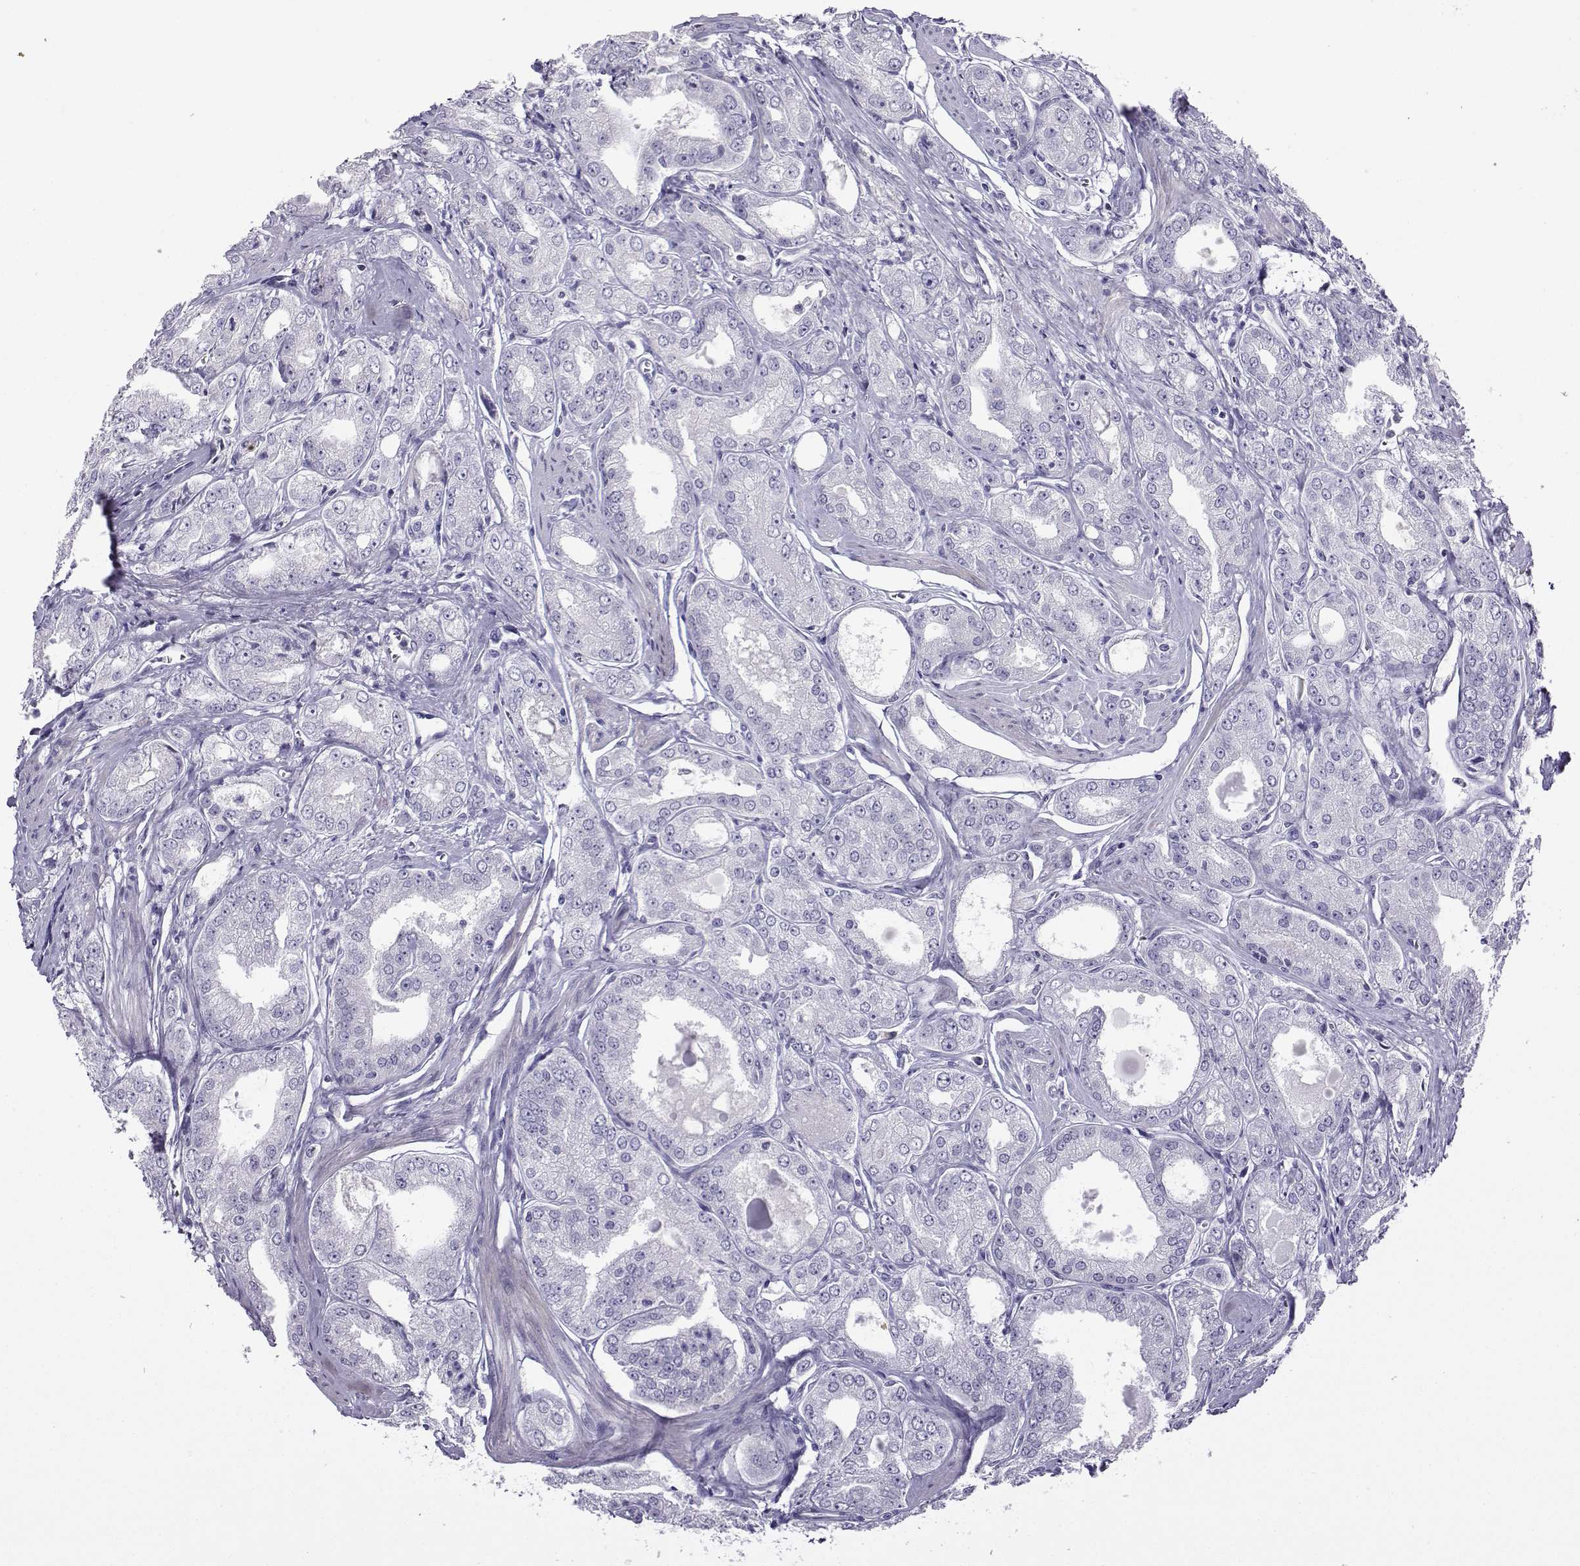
{"staining": {"intensity": "negative", "quantity": "none", "location": "none"}, "tissue": "prostate cancer", "cell_type": "Tumor cells", "image_type": "cancer", "snomed": [{"axis": "morphology", "description": "Adenocarcinoma, NOS"}, {"axis": "morphology", "description": "Adenocarcinoma, High grade"}, {"axis": "topography", "description": "Prostate"}], "caption": "The immunohistochemistry image has no significant staining in tumor cells of prostate adenocarcinoma tissue.", "gene": "FBXO24", "patient": {"sex": "male", "age": 70}}